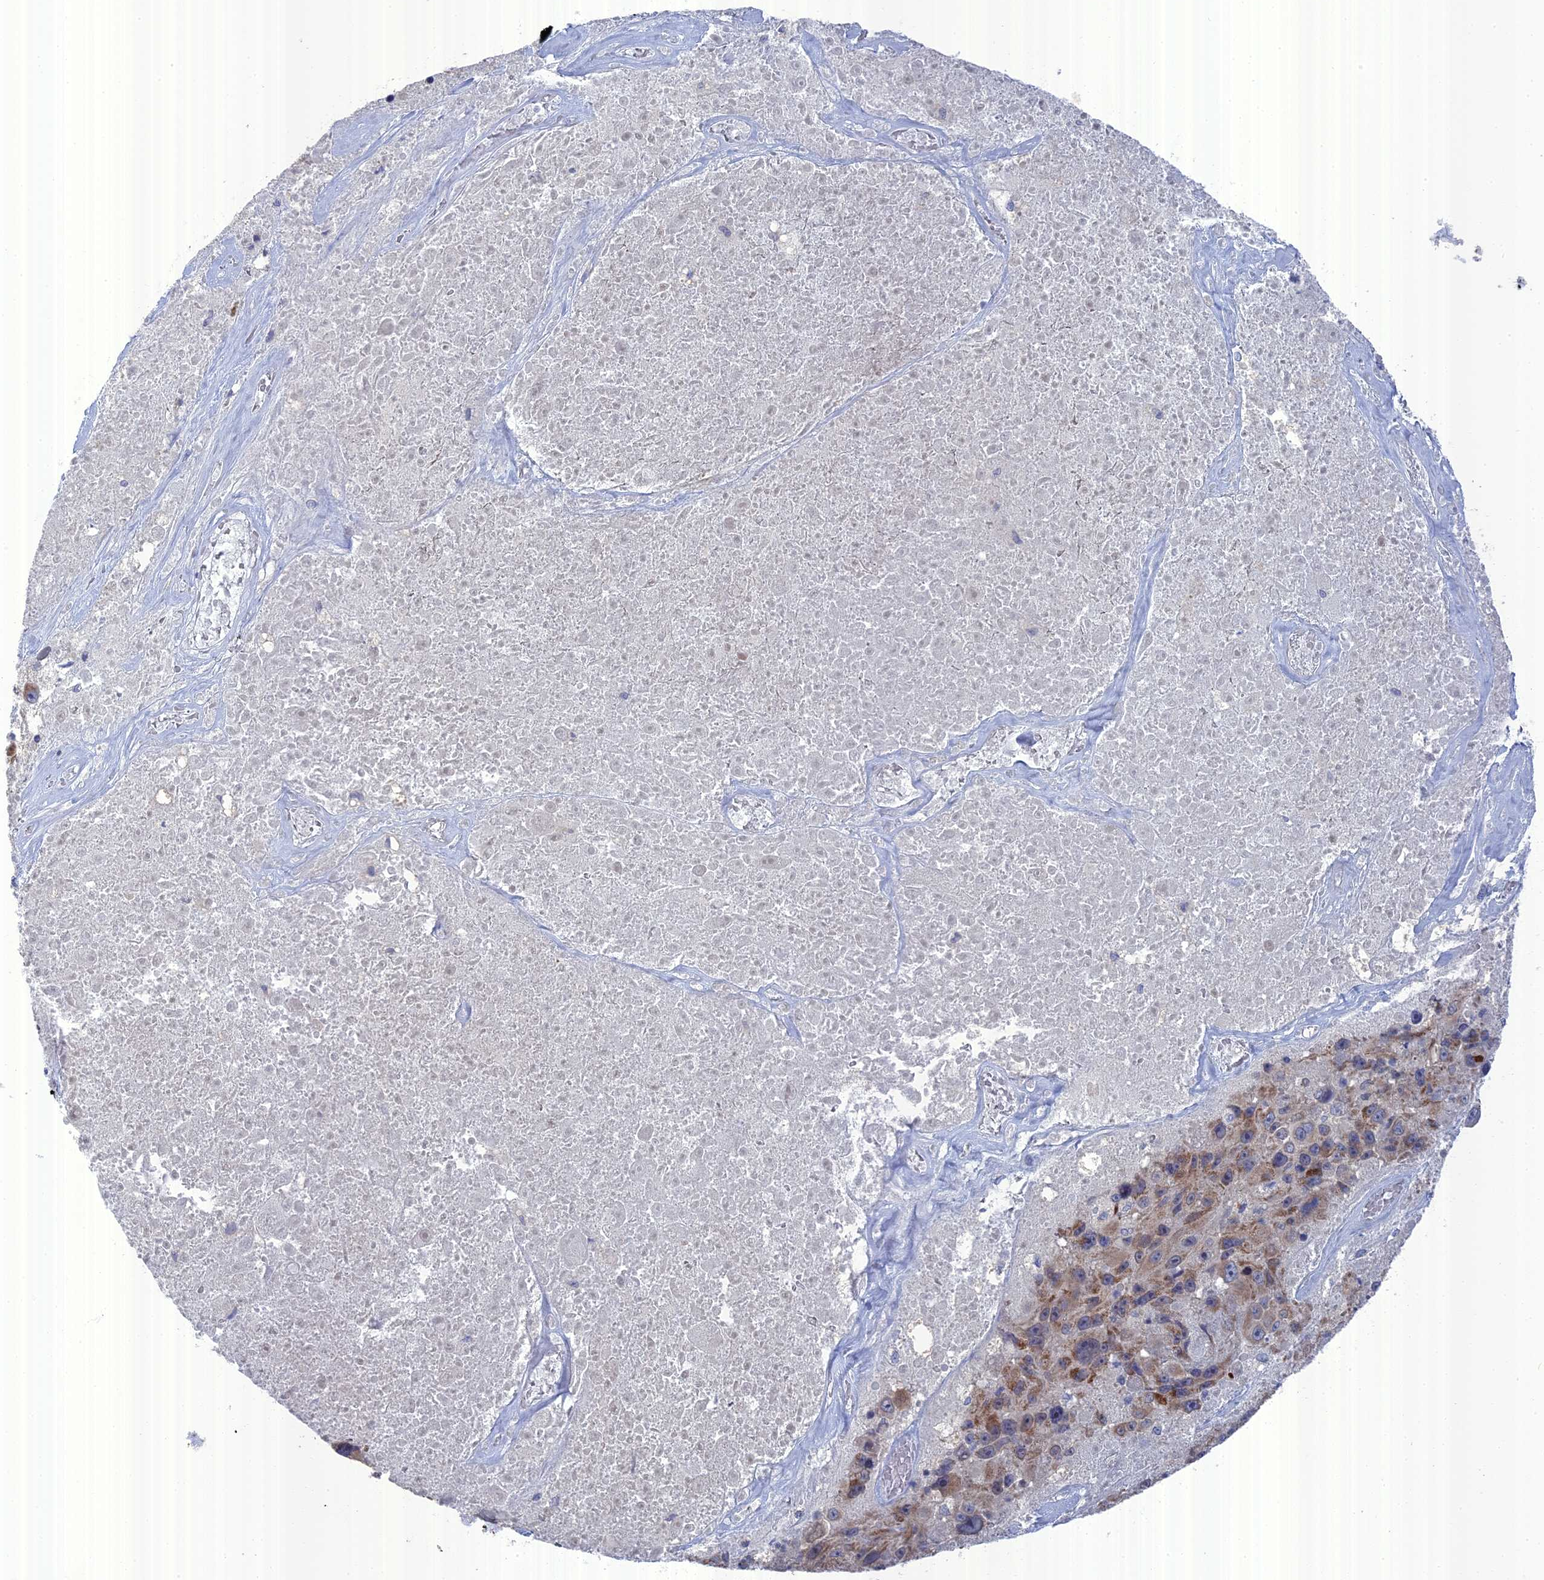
{"staining": {"intensity": "weak", "quantity": ">75%", "location": "cytoplasmic/membranous"}, "tissue": "melanoma", "cell_type": "Tumor cells", "image_type": "cancer", "snomed": [{"axis": "morphology", "description": "Malignant melanoma, Metastatic site"}, {"axis": "topography", "description": "Lymph node"}], "caption": "Immunohistochemistry (IHC) of human melanoma exhibits low levels of weak cytoplasmic/membranous positivity in approximately >75% of tumor cells.", "gene": "TMEM161A", "patient": {"sex": "male", "age": 62}}